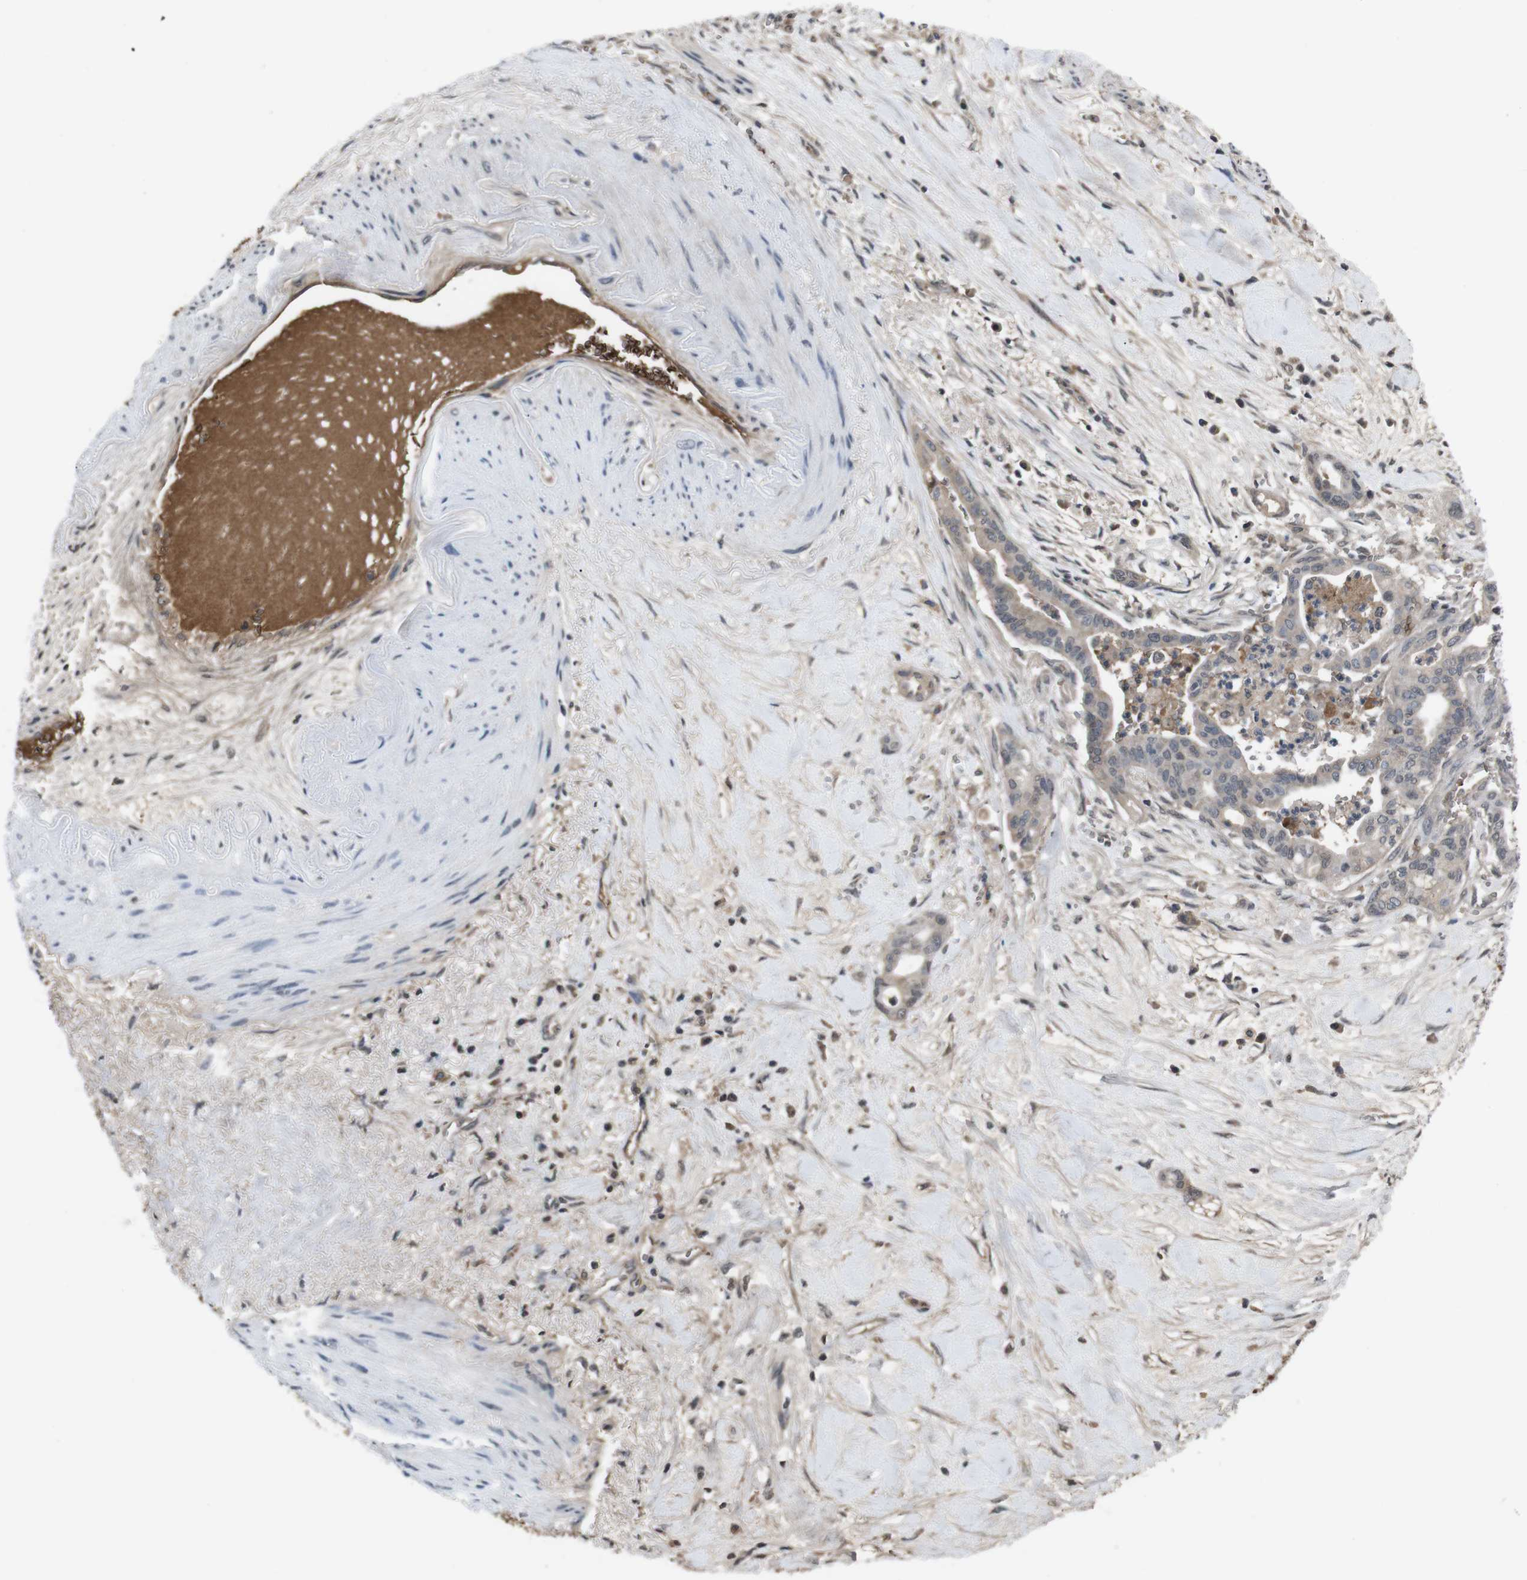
{"staining": {"intensity": "weak", "quantity": "<25%", "location": "cytoplasmic/membranous"}, "tissue": "pancreatic cancer", "cell_type": "Tumor cells", "image_type": "cancer", "snomed": [{"axis": "morphology", "description": "Adenocarcinoma, NOS"}, {"axis": "topography", "description": "Pancreas"}], "caption": "Immunohistochemical staining of human pancreatic cancer demonstrates no significant staining in tumor cells. (Stains: DAB immunohistochemistry (IHC) with hematoxylin counter stain, Microscopy: brightfield microscopy at high magnification).", "gene": "SPTB", "patient": {"sex": "male", "age": 70}}